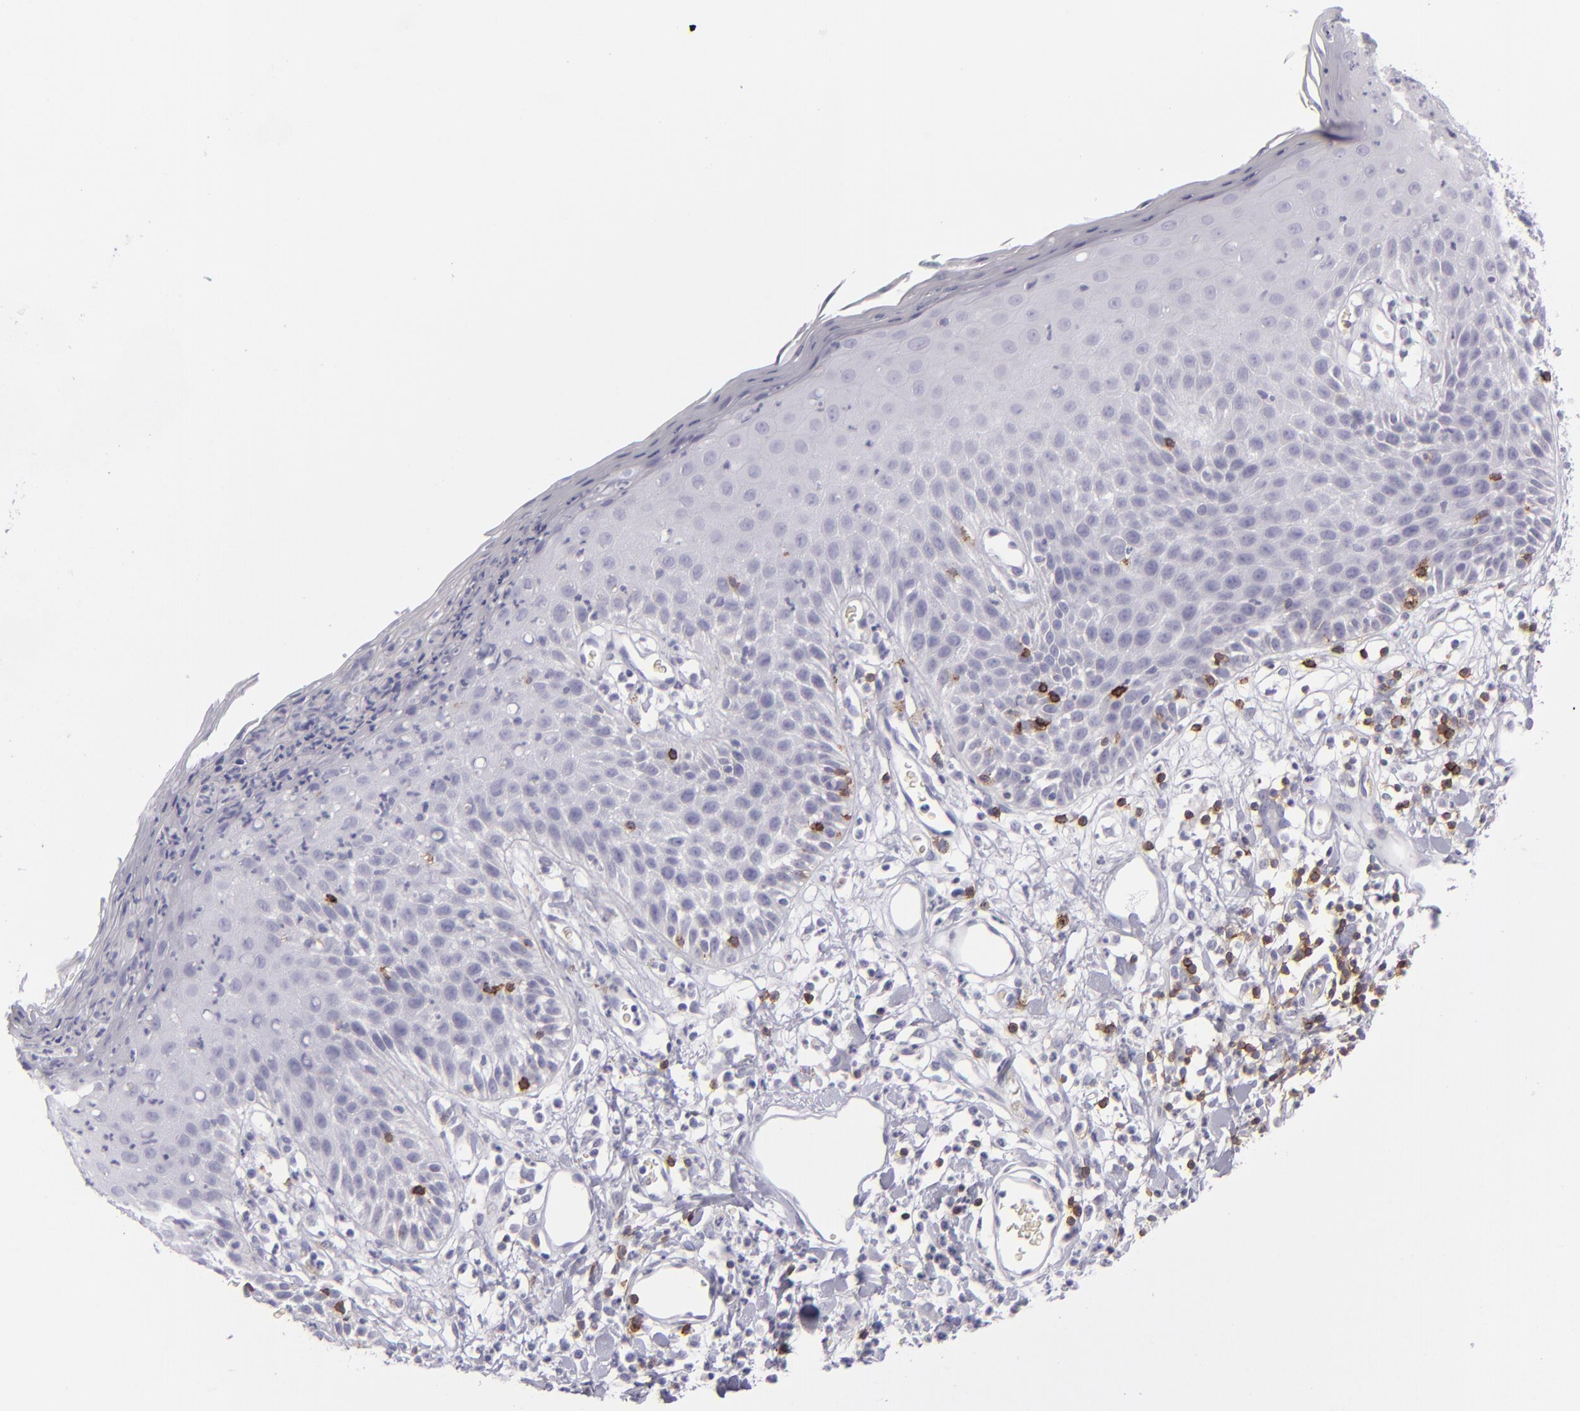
{"staining": {"intensity": "negative", "quantity": "none", "location": "none"}, "tissue": "skin", "cell_type": "Epidermal cells", "image_type": "normal", "snomed": [{"axis": "morphology", "description": "Normal tissue, NOS"}, {"axis": "topography", "description": "Vulva"}, {"axis": "topography", "description": "Peripheral nerve tissue"}], "caption": "Immunohistochemistry histopathology image of normal human skin stained for a protein (brown), which demonstrates no positivity in epidermal cells.", "gene": "CD27", "patient": {"sex": "female", "age": 68}}